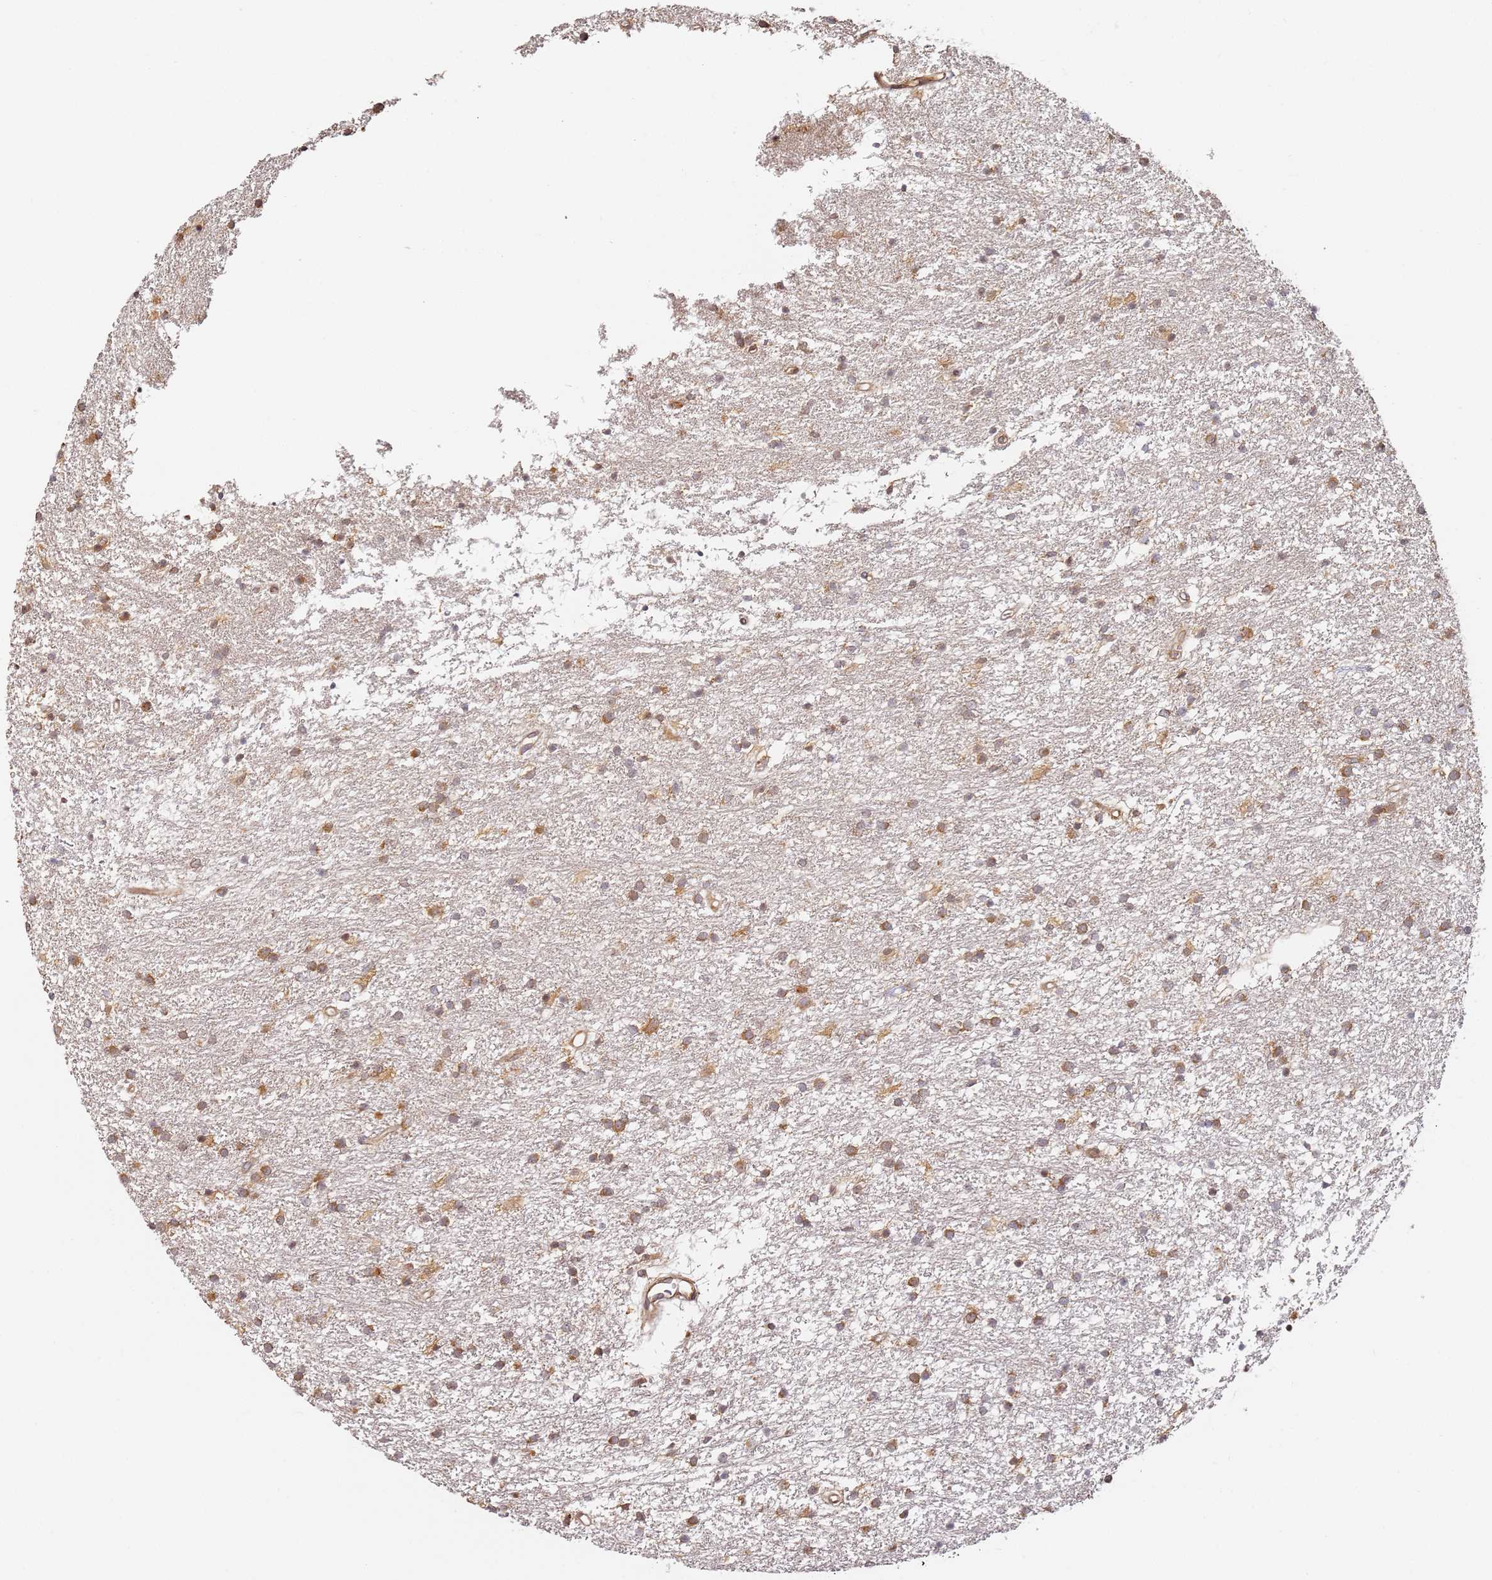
{"staining": {"intensity": "moderate", "quantity": "25%-75%", "location": "cytoplasmic/membranous"}, "tissue": "glioma", "cell_type": "Tumor cells", "image_type": "cancer", "snomed": [{"axis": "morphology", "description": "Glioma, malignant, High grade"}, {"axis": "topography", "description": "Brain"}], "caption": "Immunohistochemistry histopathology image of neoplastic tissue: human malignant glioma (high-grade) stained using immunohistochemistry (IHC) exhibits medium levels of moderate protein expression localized specifically in the cytoplasmic/membranous of tumor cells, appearing as a cytoplasmic/membranous brown color.", "gene": "RPS3A", "patient": {"sex": "male", "age": 77}}